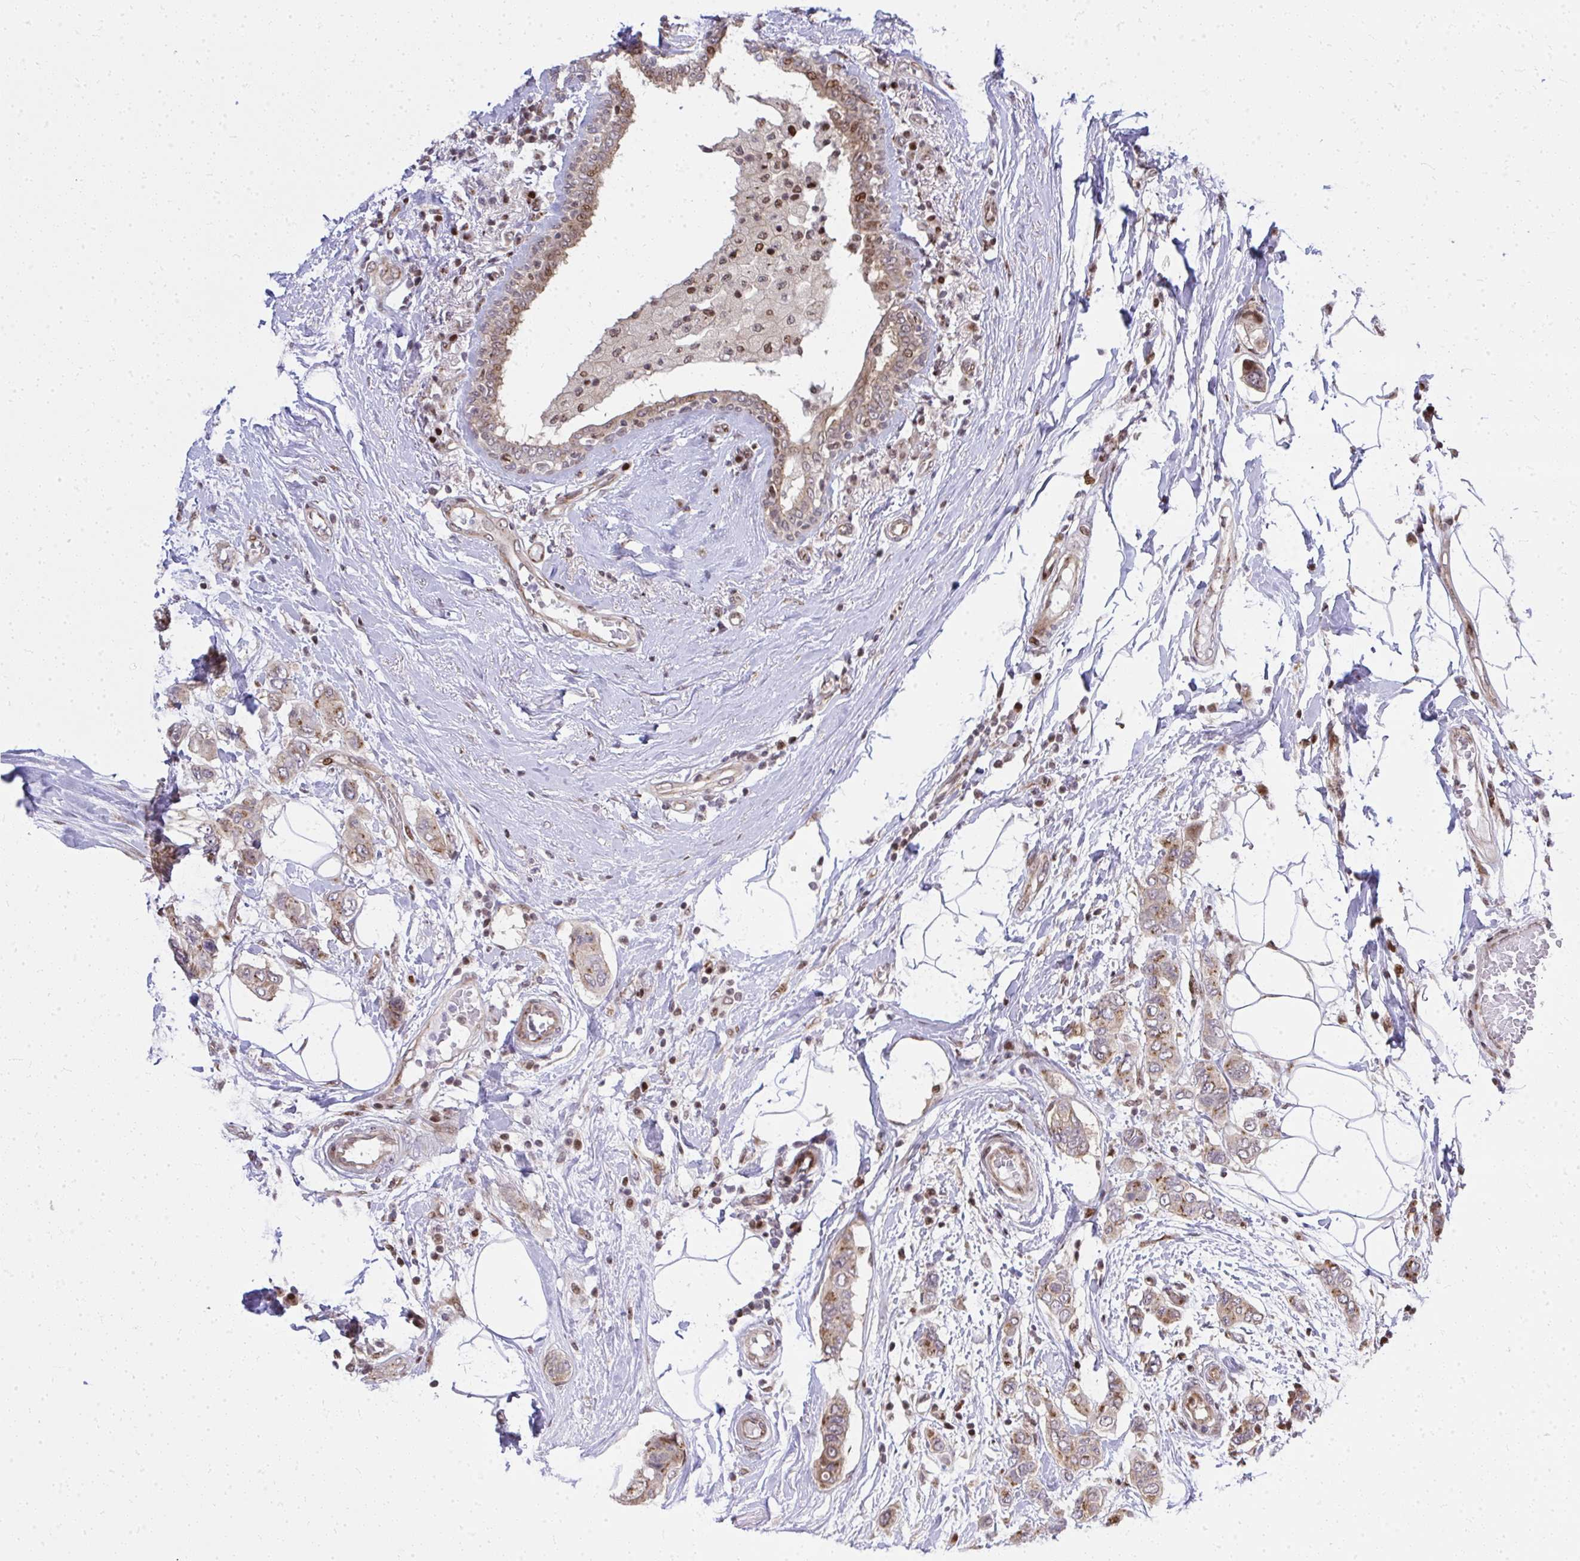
{"staining": {"intensity": "moderate", "quantity": "25%-75%", "location": "cytoplasmic/membranous"}, "tissue": "breast cancer", "cell_type": "Tumor cells", "image_type": "cancer", "snomed": [{"axis": "morphology", "description": "Lobular carcinoma"}, {"axis": "topography", "description": "Breast"}], "caption": "Human breast cancer stained with a protein marker displays moderate staining in tumor cells.", "gene": "PIGY", "patient": {"sex": "female", "age": 51}}